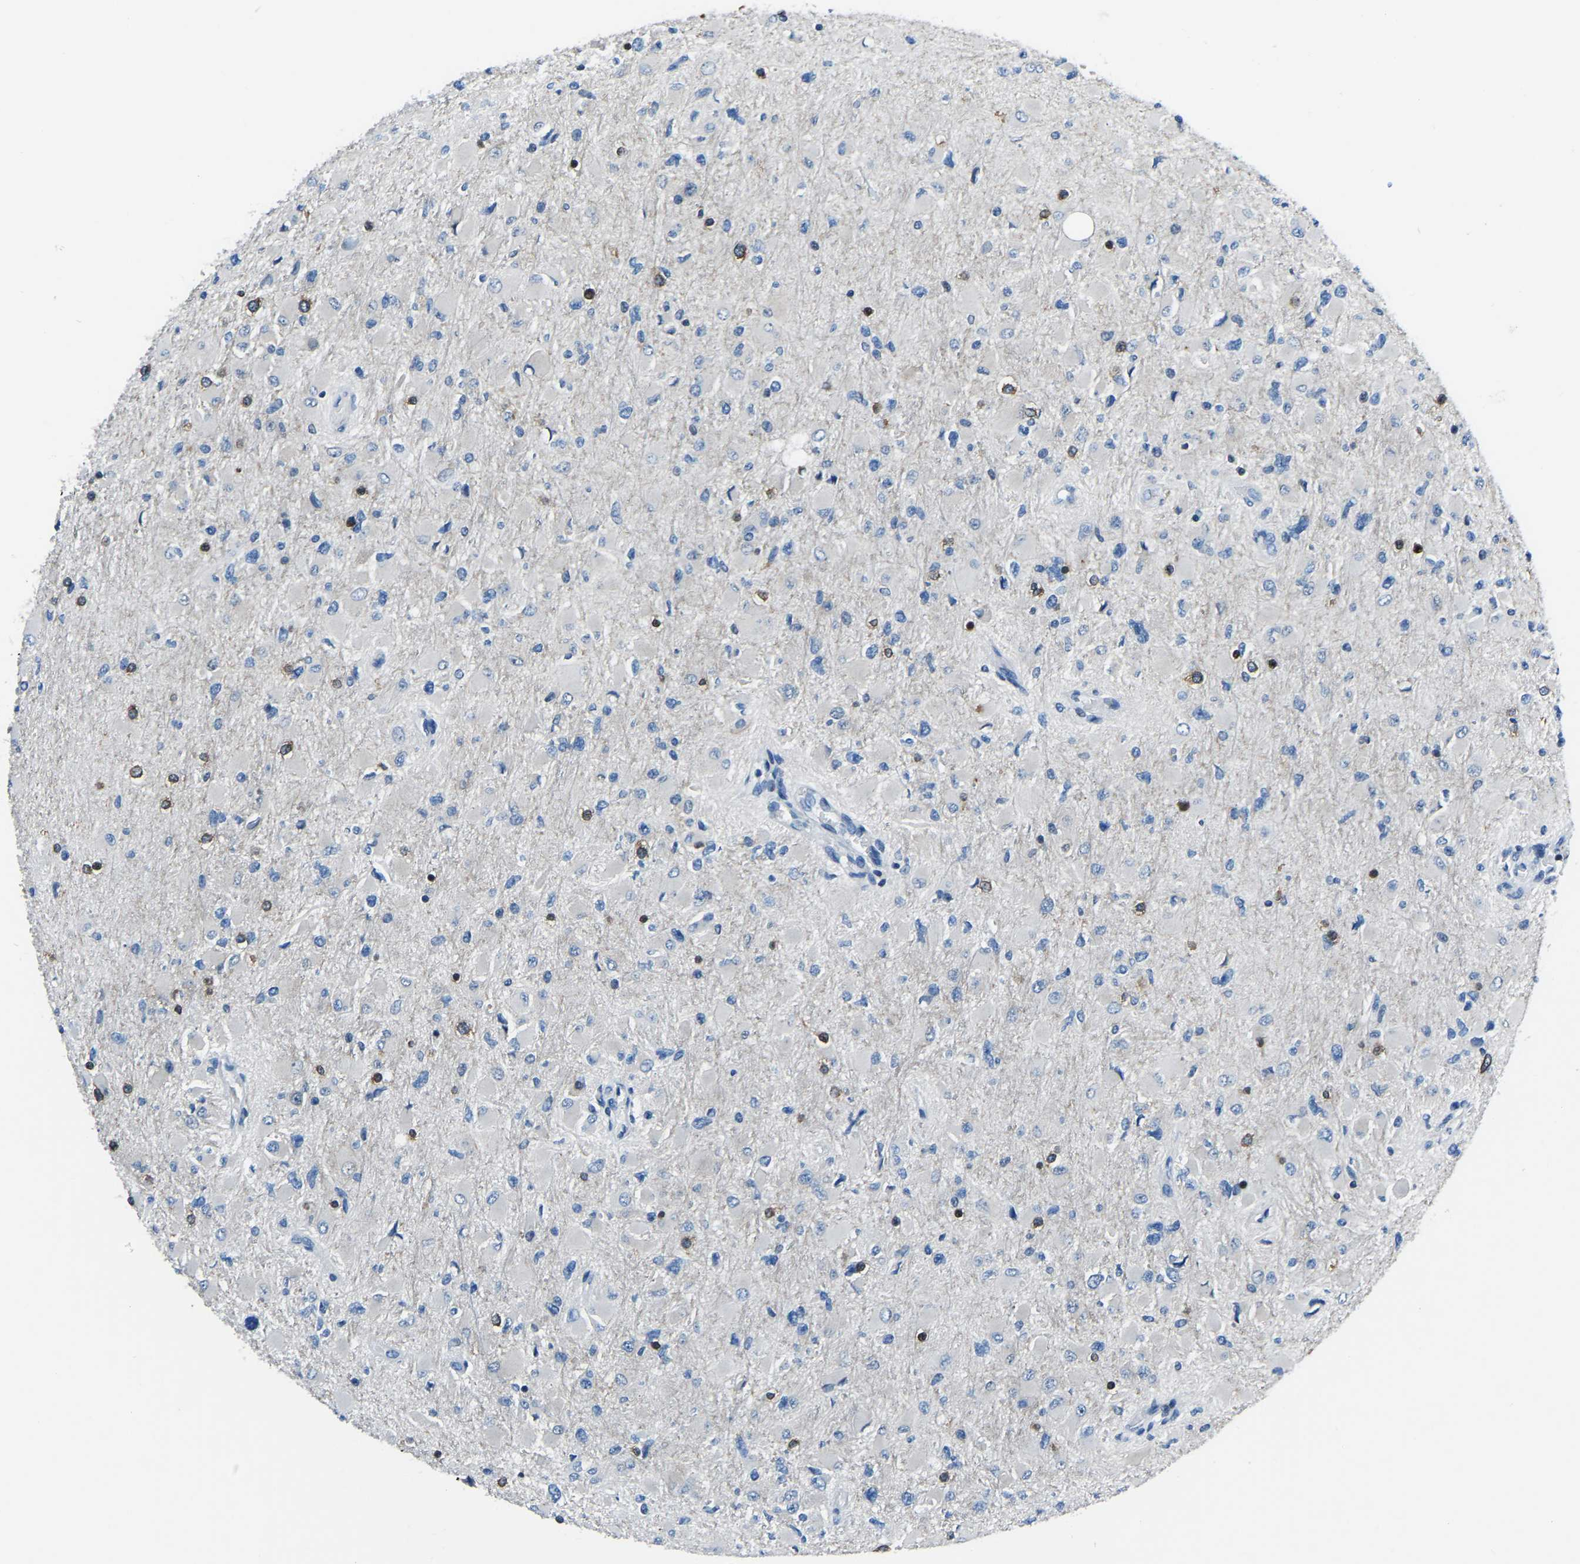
{"staining": {"intensity": "moderate", "quantity": "<25%", "location": "cytoplasmic/membranous"}, "tissue": "glioma", "cell_type": "Tumor cells", "image_type": "cancer", "snomed": [{"axis": "morphology", "description": "Glioma, malignant, High grade"}, {"axis": "topography", "description": "Cerebral cortex"}], "caption": "A histopathology image of human glioma stained for a protein reveals moderate cytoplasmic/membranous brown staining in tumor cells.", "gene": "XIRP1", "patient": {"sex": "female", "age": 36}}